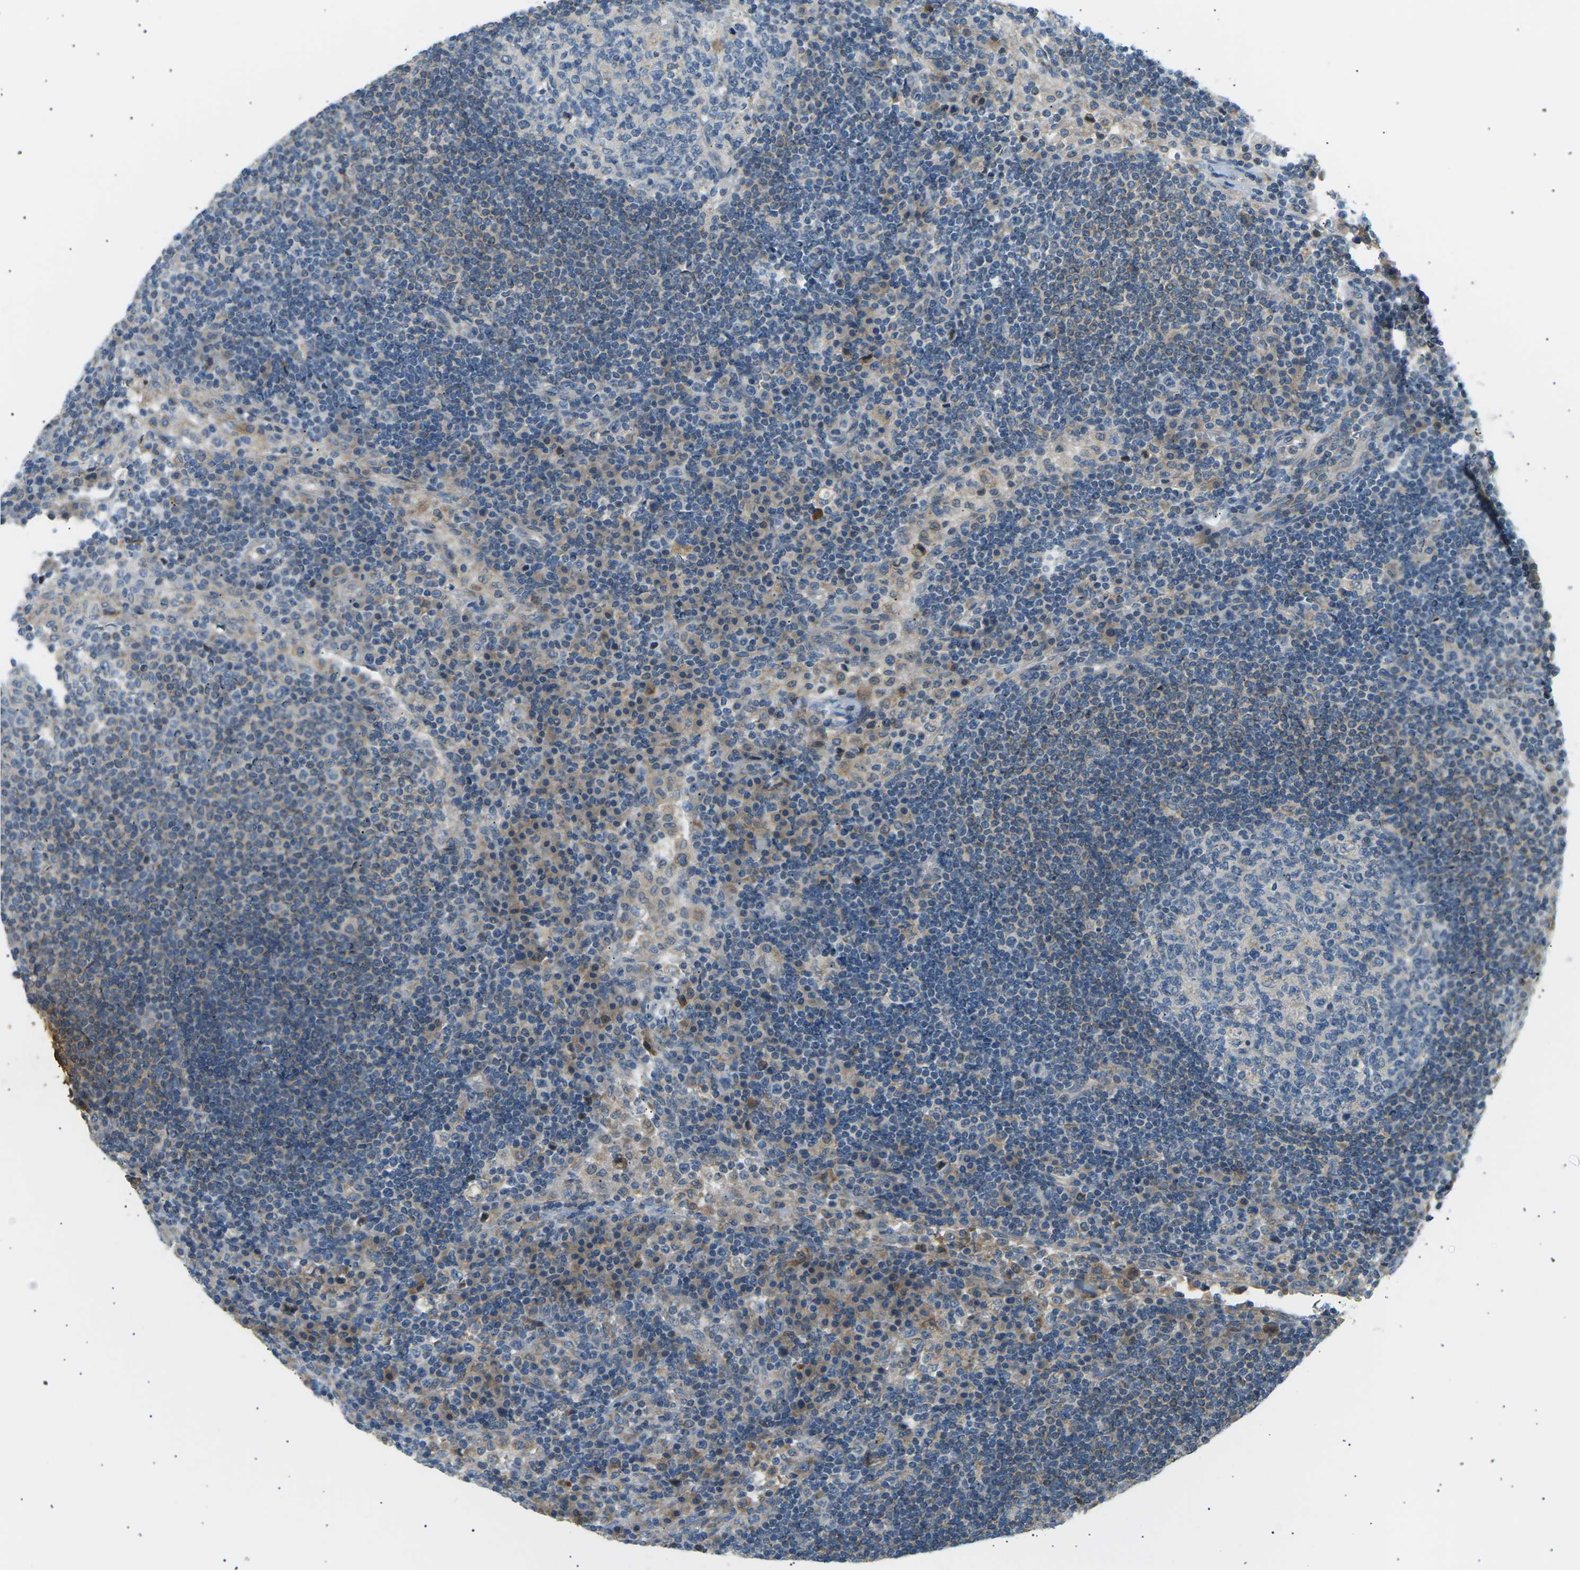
{"staining": {"intensity": "weak", "quantity": "<25%", "location": "cytoplasmic/membranous"}, "tissue": "lymph node", "cell_type": "Germinal center cells", "image_type": "normal", "snomed": [{"axis": "morphology", "description": "Normal tissue, NOS"}, {"axis": "topography", "description": "Lymph node"}], "caption": "The image exhibits no significant staining in germinal center cells of lymph node. (IHC, brightfield microscopy, high magnification).", "gene": "TBC1D8", "patient": {"sex": "female", "age": 53}}